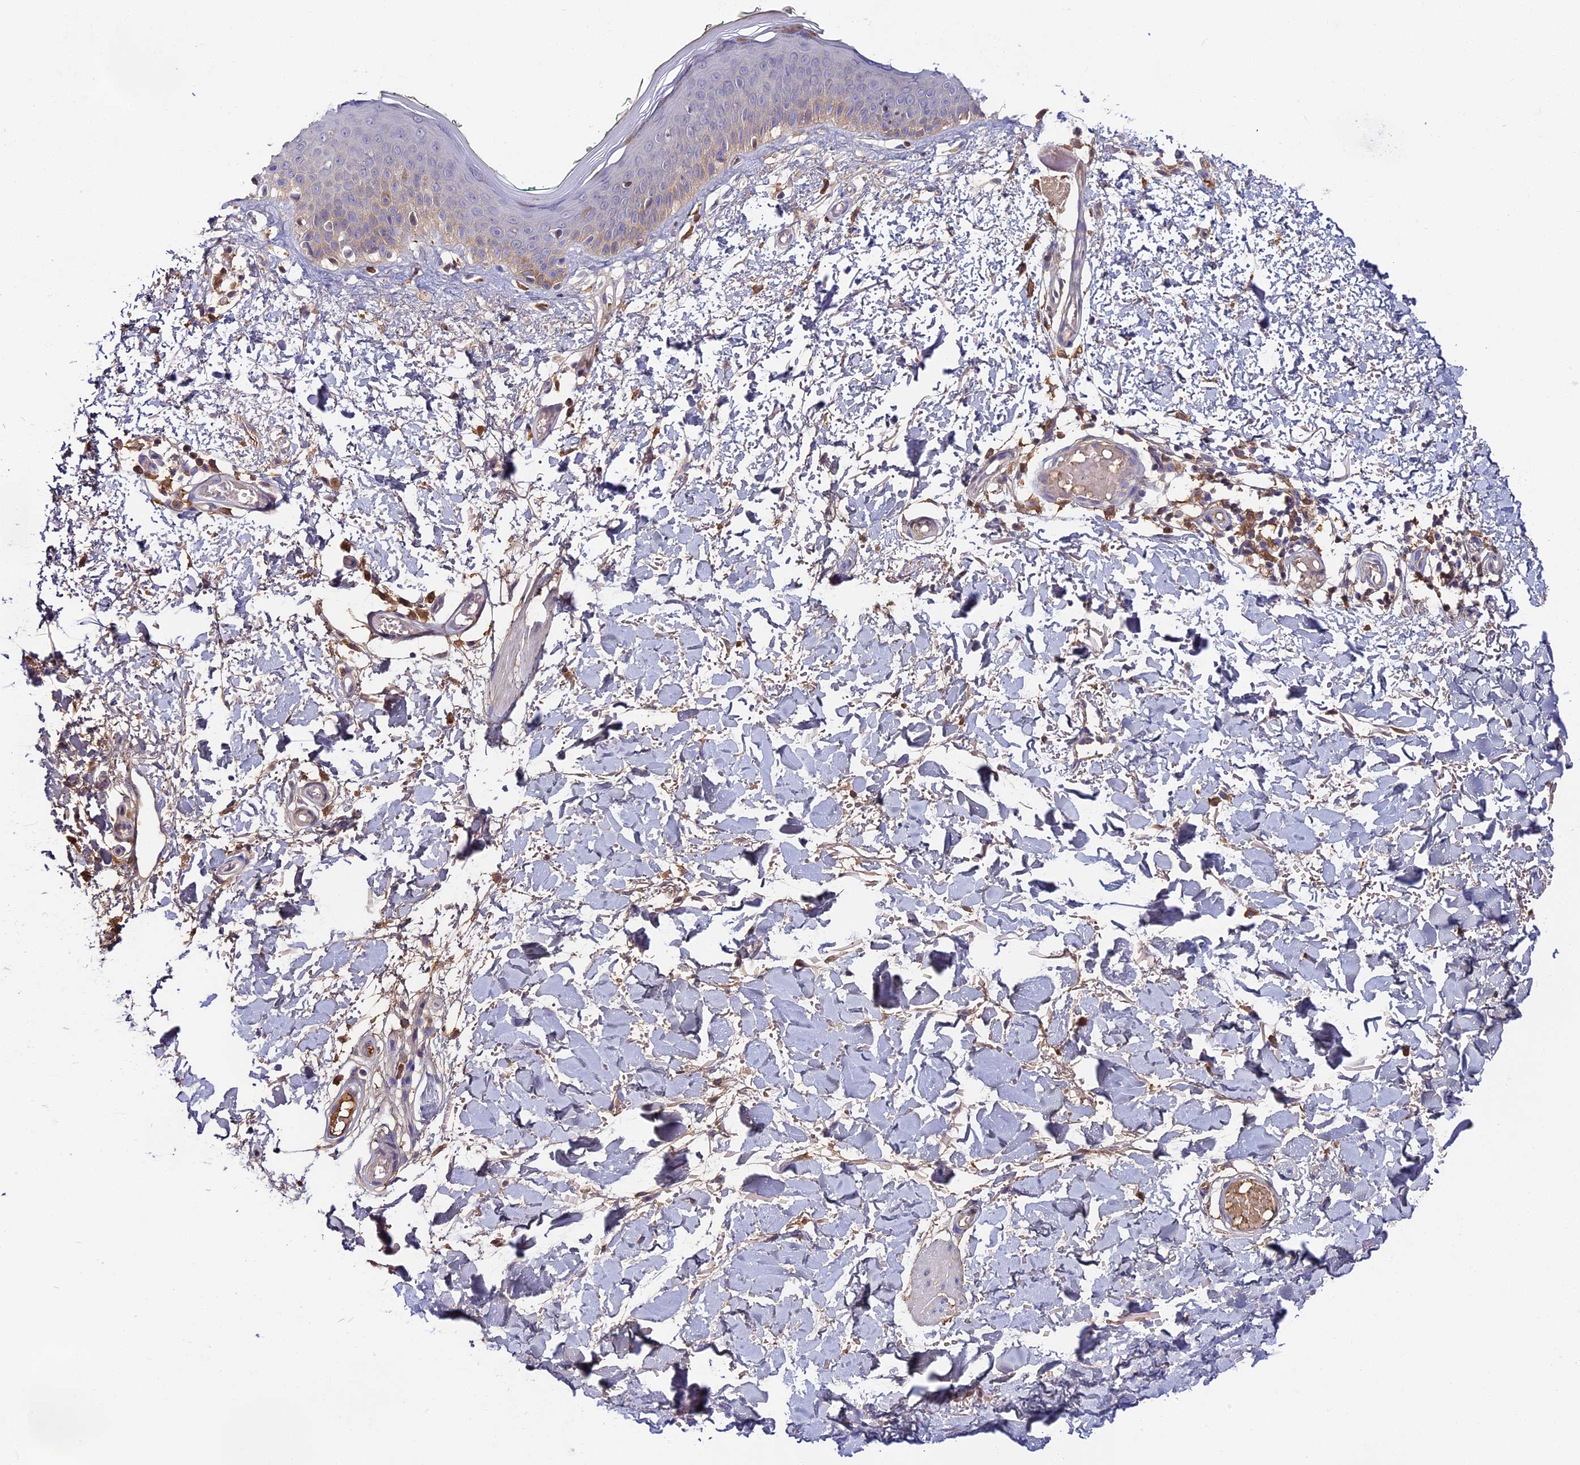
{"staining": {"intensity": "negative", "quantity": "none", "location": "none"}, "tissue": "skin", "cell_type": "Fibroblasts", "image_type": "normal", "snomed": [{"axis": "morphology", "description": "Normal tissue, NOS"}, {"axis": "topography", "description": "Skin"}], "caption": "The immunohistochemistry histopathology image has no significant expression in fibroblasts of skin.", "gene": "ADGRD1", "patient": {"sex": "male", "age": 62}}